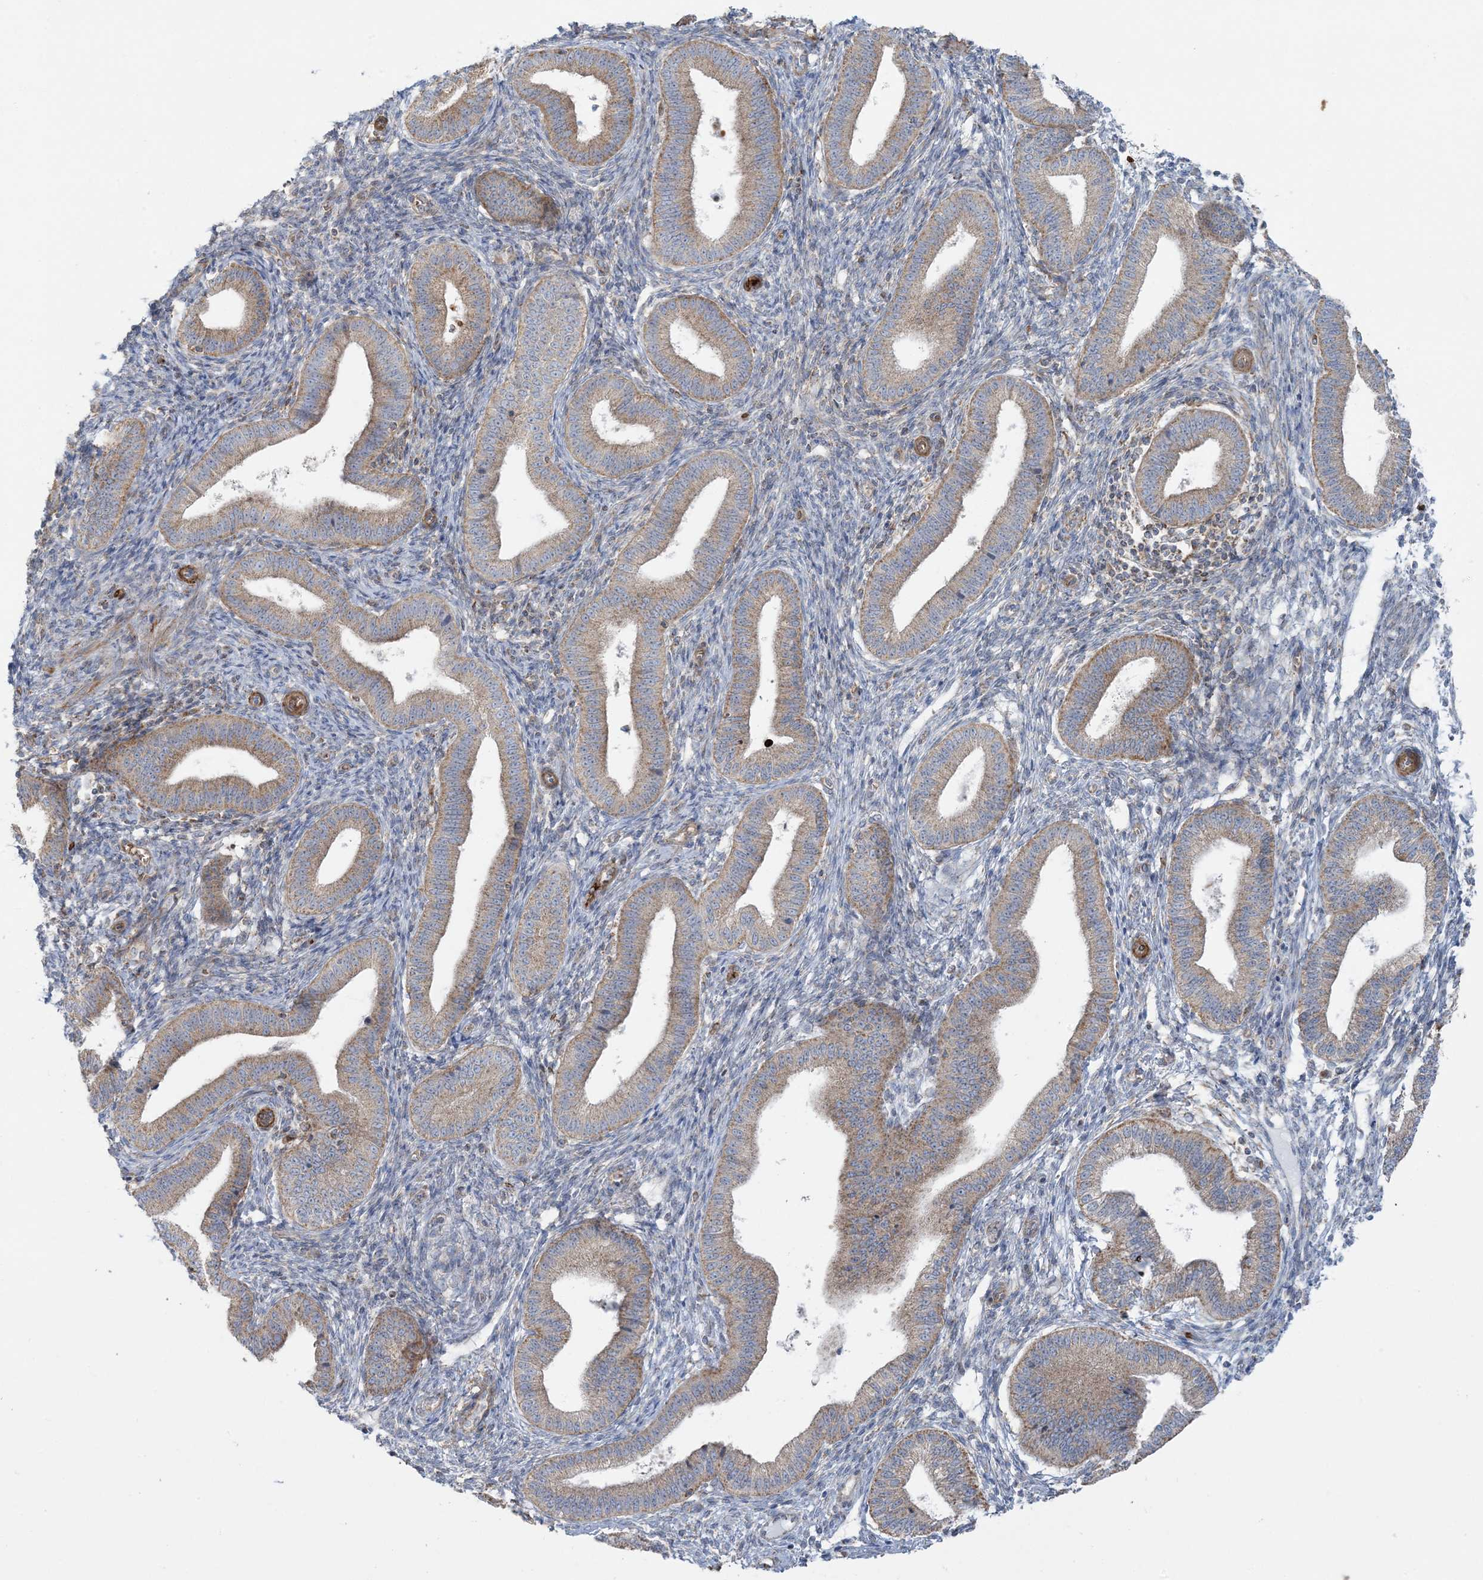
{"staining": {"intensity": "negative", "quantity": "none", "location": "none"}, "tissue": "endometrium", "cell_type": "Cells in endometrial stroma", "image_type": "normal", "snomed": [{"axis": "morphology", "description": "Normal tissue, NOS"}, {"axis": "topography", "description": "Endometrium"}], "caption": "Immunohistochemical staining of normal human endometrium shows no significant staining in cells in endometrial stroma. (Stains: DAB (3,3'-diaminobenzidine) immunohistochemistry (IHC) with hematoxylin counter stain, Microscopy: brightfield microscopy at high magnification).", "gene": "PIK3R4", "patient": {"sex": "female", "age": 39}}